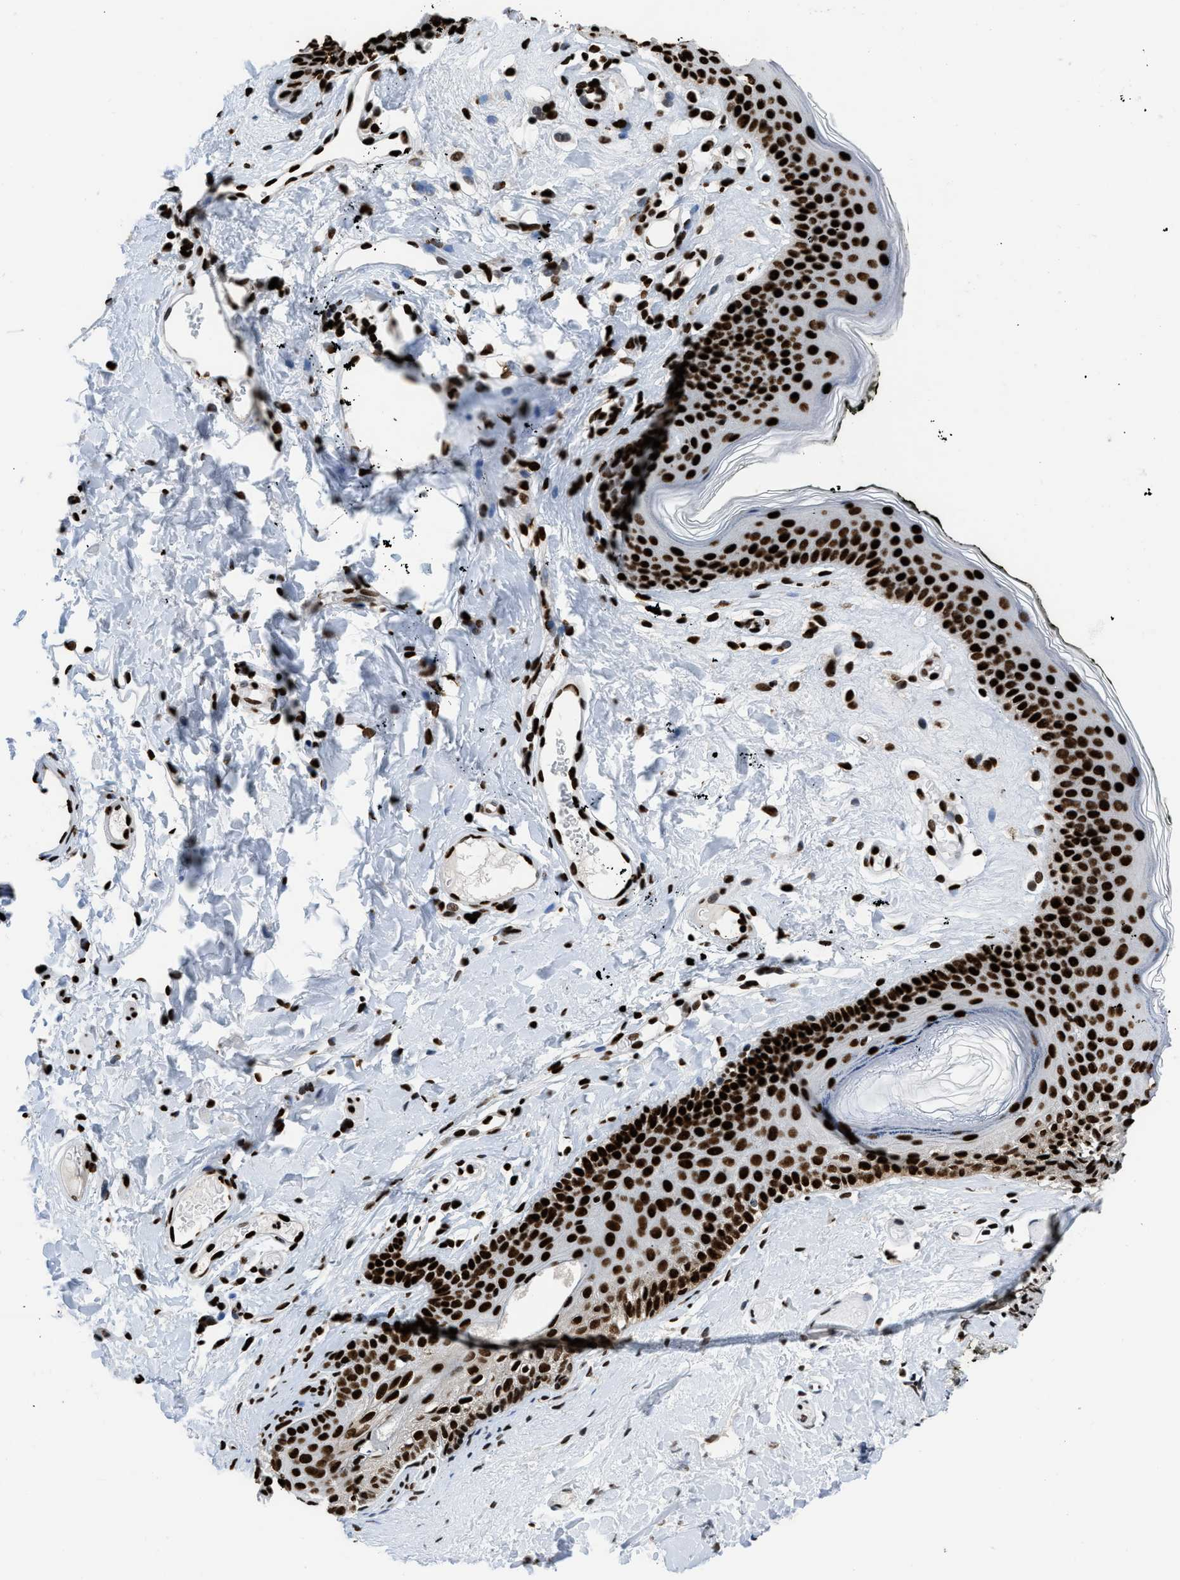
{"staining": {"intensity": "strong", "quantity": ">75%", "location": "nuclear"}, "tissue": "skin", "cell_type": "Epidermal cells", "image_type": "normal", "snomed": [{"axis": "morphology", "description": "Normal tissue, NOS"}, {"axis": "morphology", "description": "Inflammation, NOS"}, {"axis": "topography", "description": "Vulva"}], "caption": "IHC of unremarkable skin exhibits high levels of strong nuclear expression in about >75% of epidermal cells.", "gene": "HNRNPM", "patient": {"sex": "female", "age": 84}}